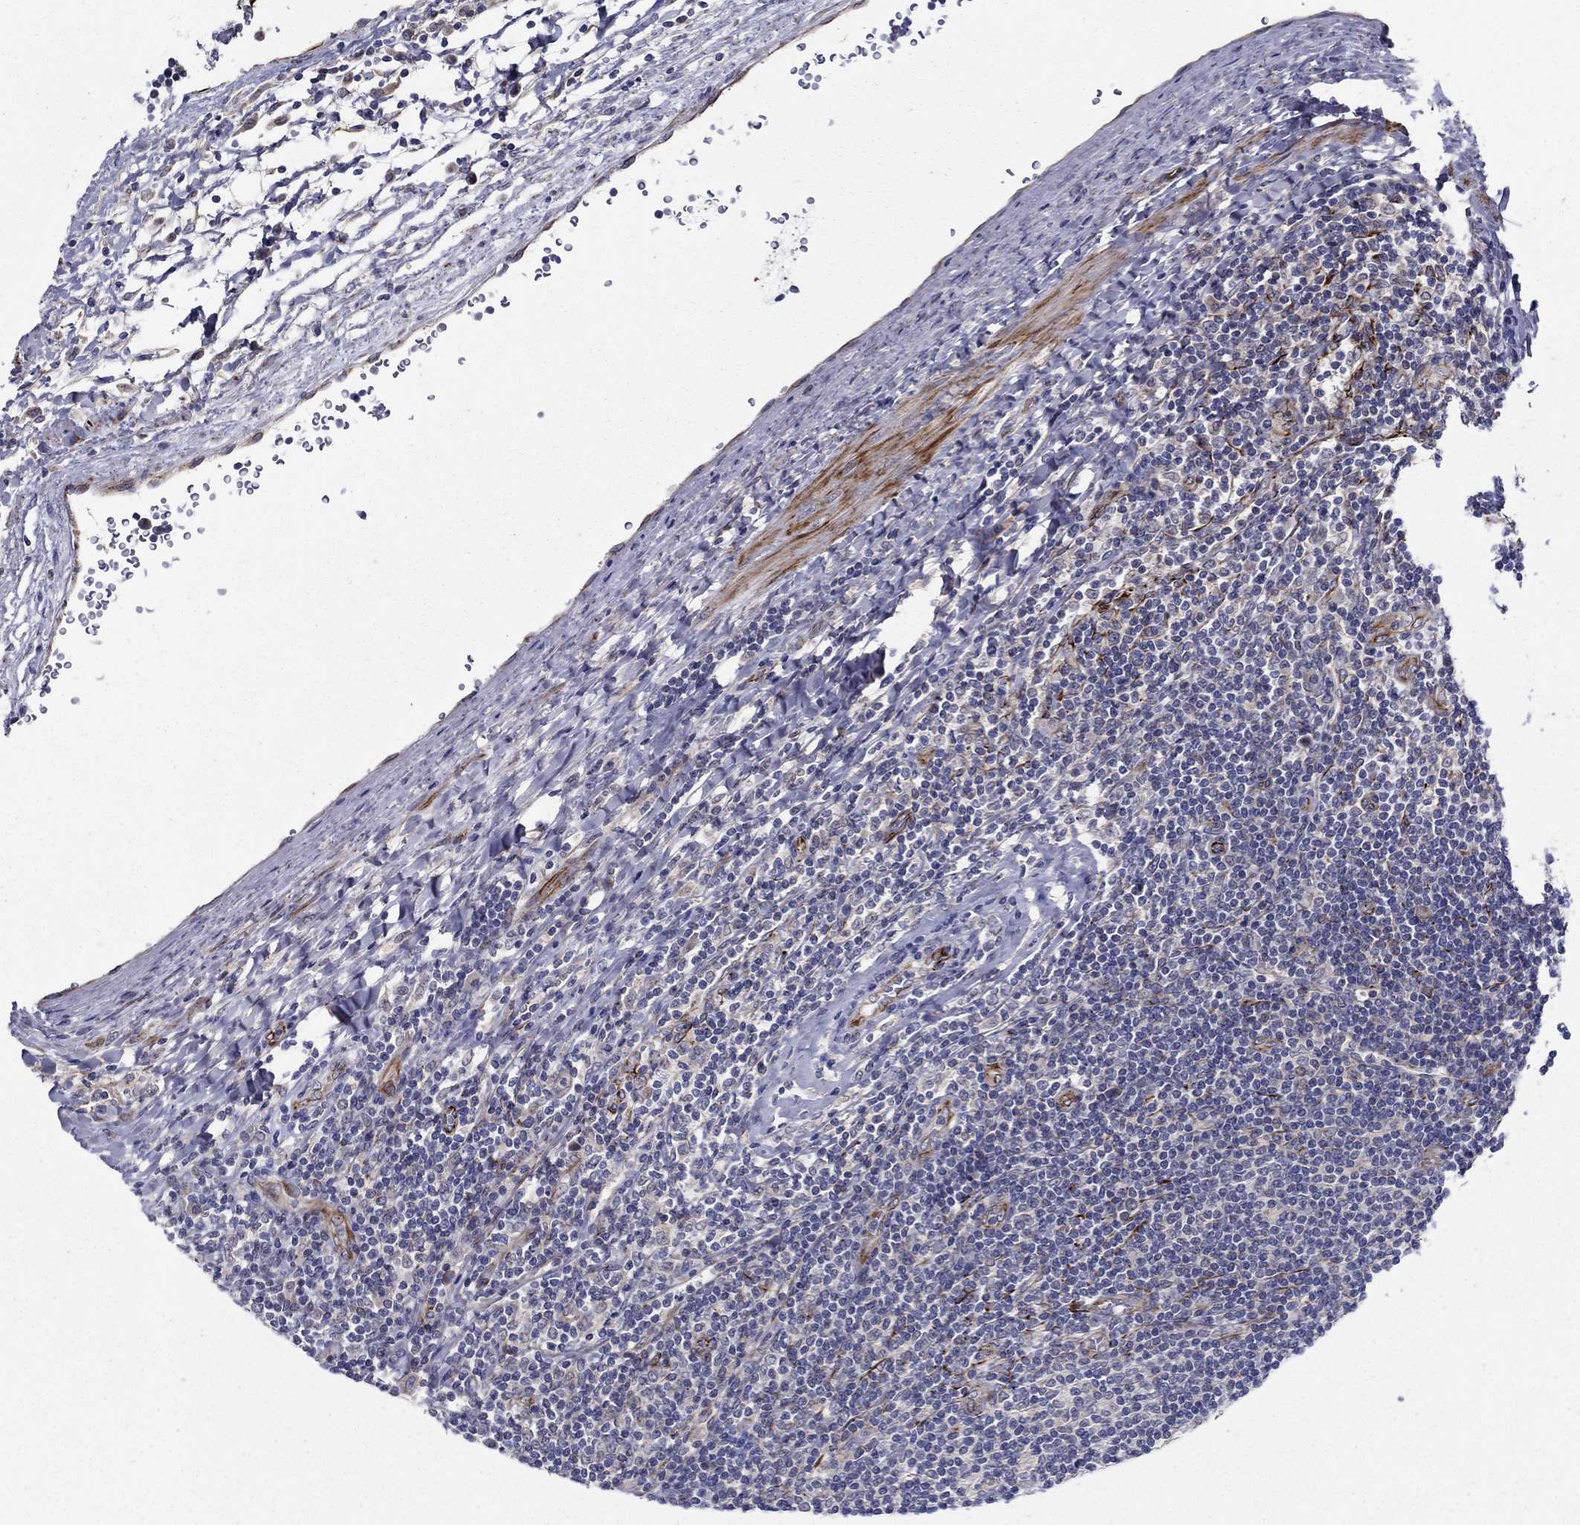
{"staining": {"intensity": "negative", "quantity": "none", "location": "none"}, "tissue": "lymphoma", "cell_type": "Tumor cells", "image_type": "cancer", "snomed": [{"axis": "morphology", "description": "Hodgkin's disease, NOS"}, {"axis": "topography", "description": "Lymph node"}], "caption": "Lymphoma was stained to show a protein in brown. There is no significant staining in tumor cells.", "gene": "LACTB2", "patient": {"sex": "male", "age": 40}}